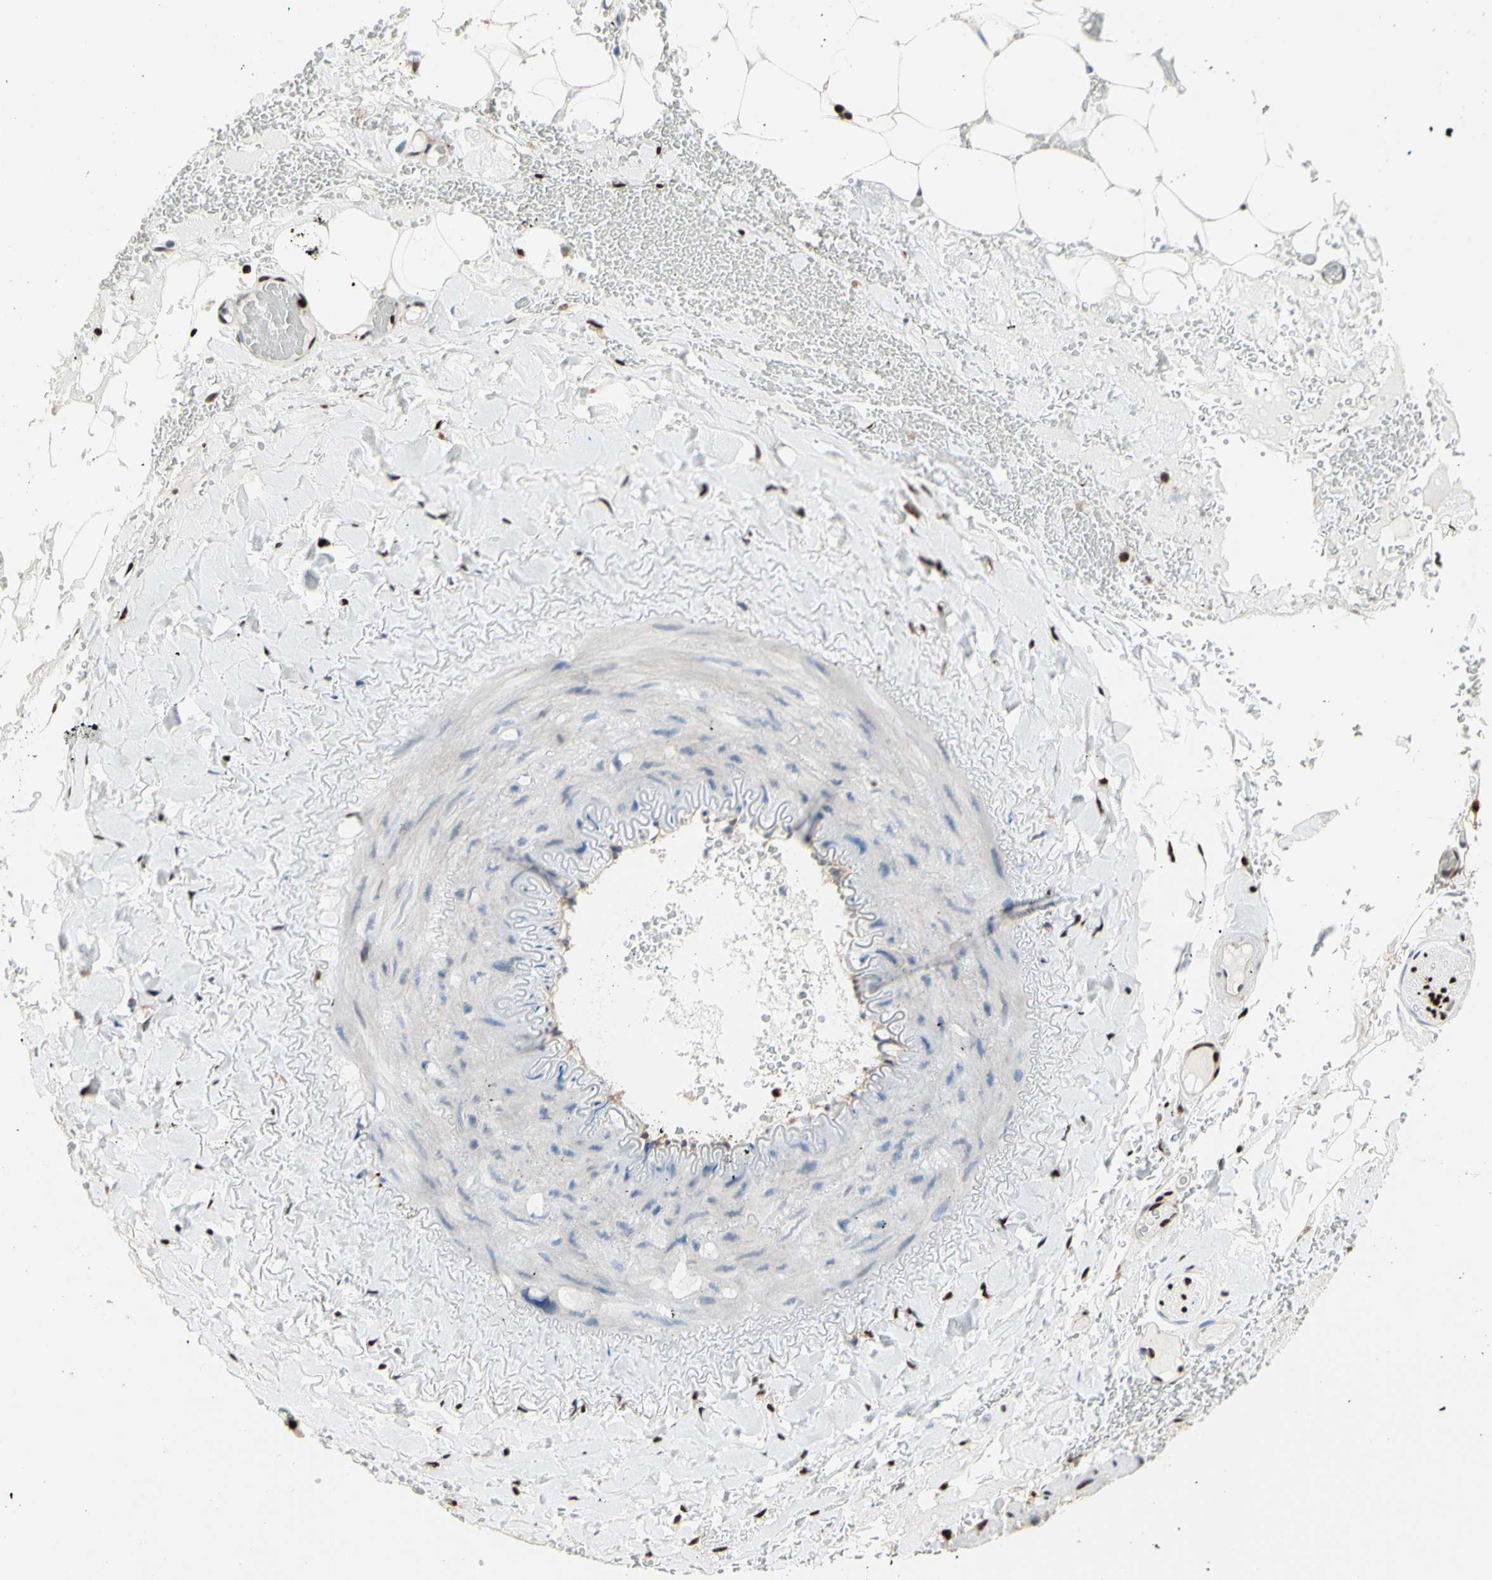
{"staining": {"intensity": "moderate", "quantity": "25%-75%", "location": "nuclear"}, "tissue": "adipose tissue", "cell_type": "Adipocytes", "image_type": "normal", "snomed": [{"axis": "morphology", "description": "Normal tissue, NOS"}, {"axis": "topography", "description": "Peripheral nerve tissue"}], "caption": "Brown immunohistochemical staining in unremarkable adipose tissue exhibits moderate nuclear staining in approximately 25%-75% of adipocytes. (Stains: DAB in brown, nuclei in blue, Microscopy: brightfield microscopy at high magnification).", "gene": "EED", "patient": {"sex": "male", "age": 70}}